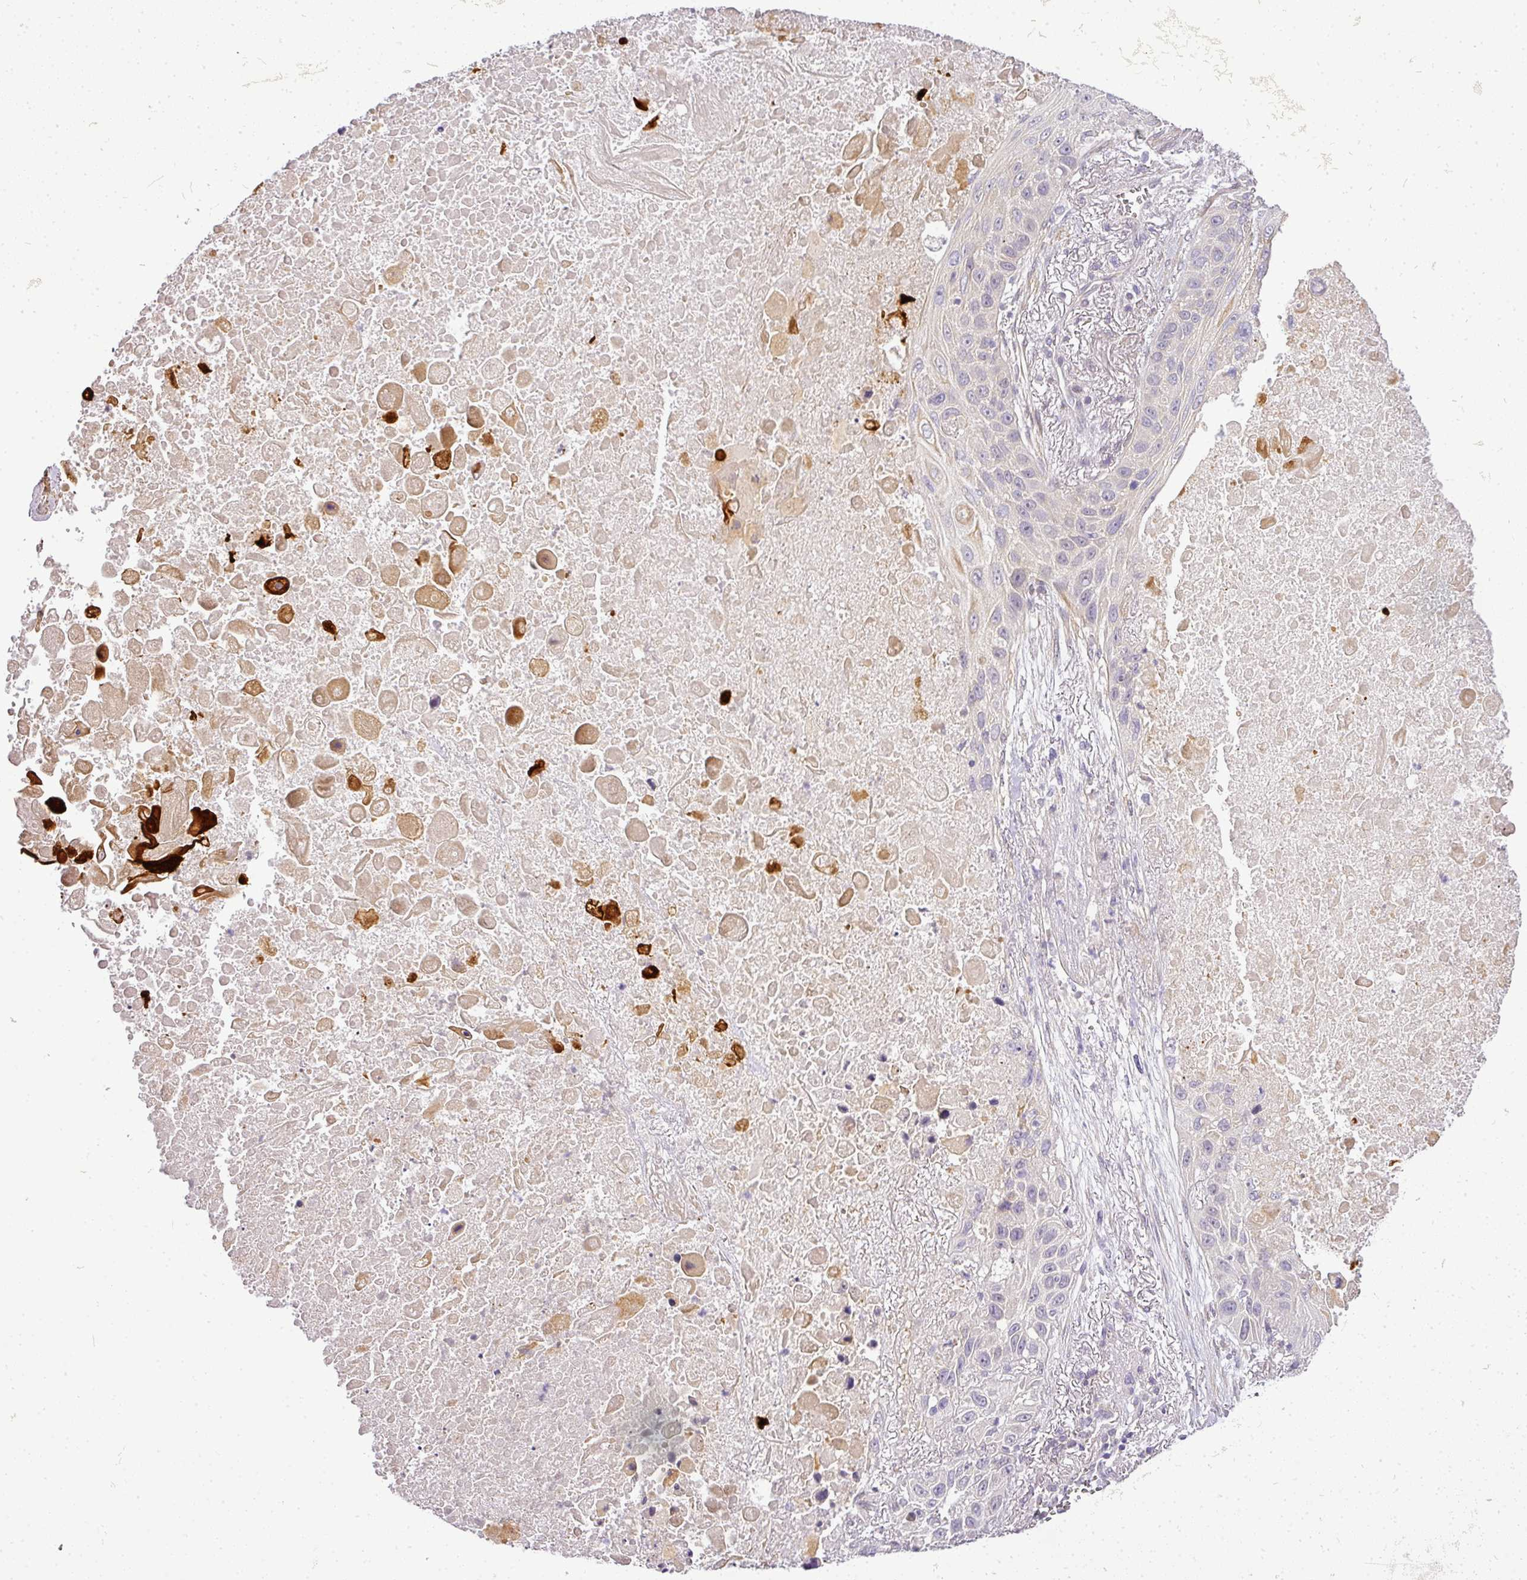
{"staining": {"intensity": "negative", "quantity": "none", "location": "none"}, "tissue": "lung cancer", "cell_type": "Tumor cells", "image_type": "cancer", "snomed": [{"axis": "morphology", "description": "Squamous cell carcinoma, NOS"}, {"axis": "topography", "description": "Lung"}], "caption": "The photomicrograph exhibits no staining of tumor cells in lung cancer (squamous cell carcinoma).", "gene": "ADH5", "patient": {"sex": "male", "age": 66}}